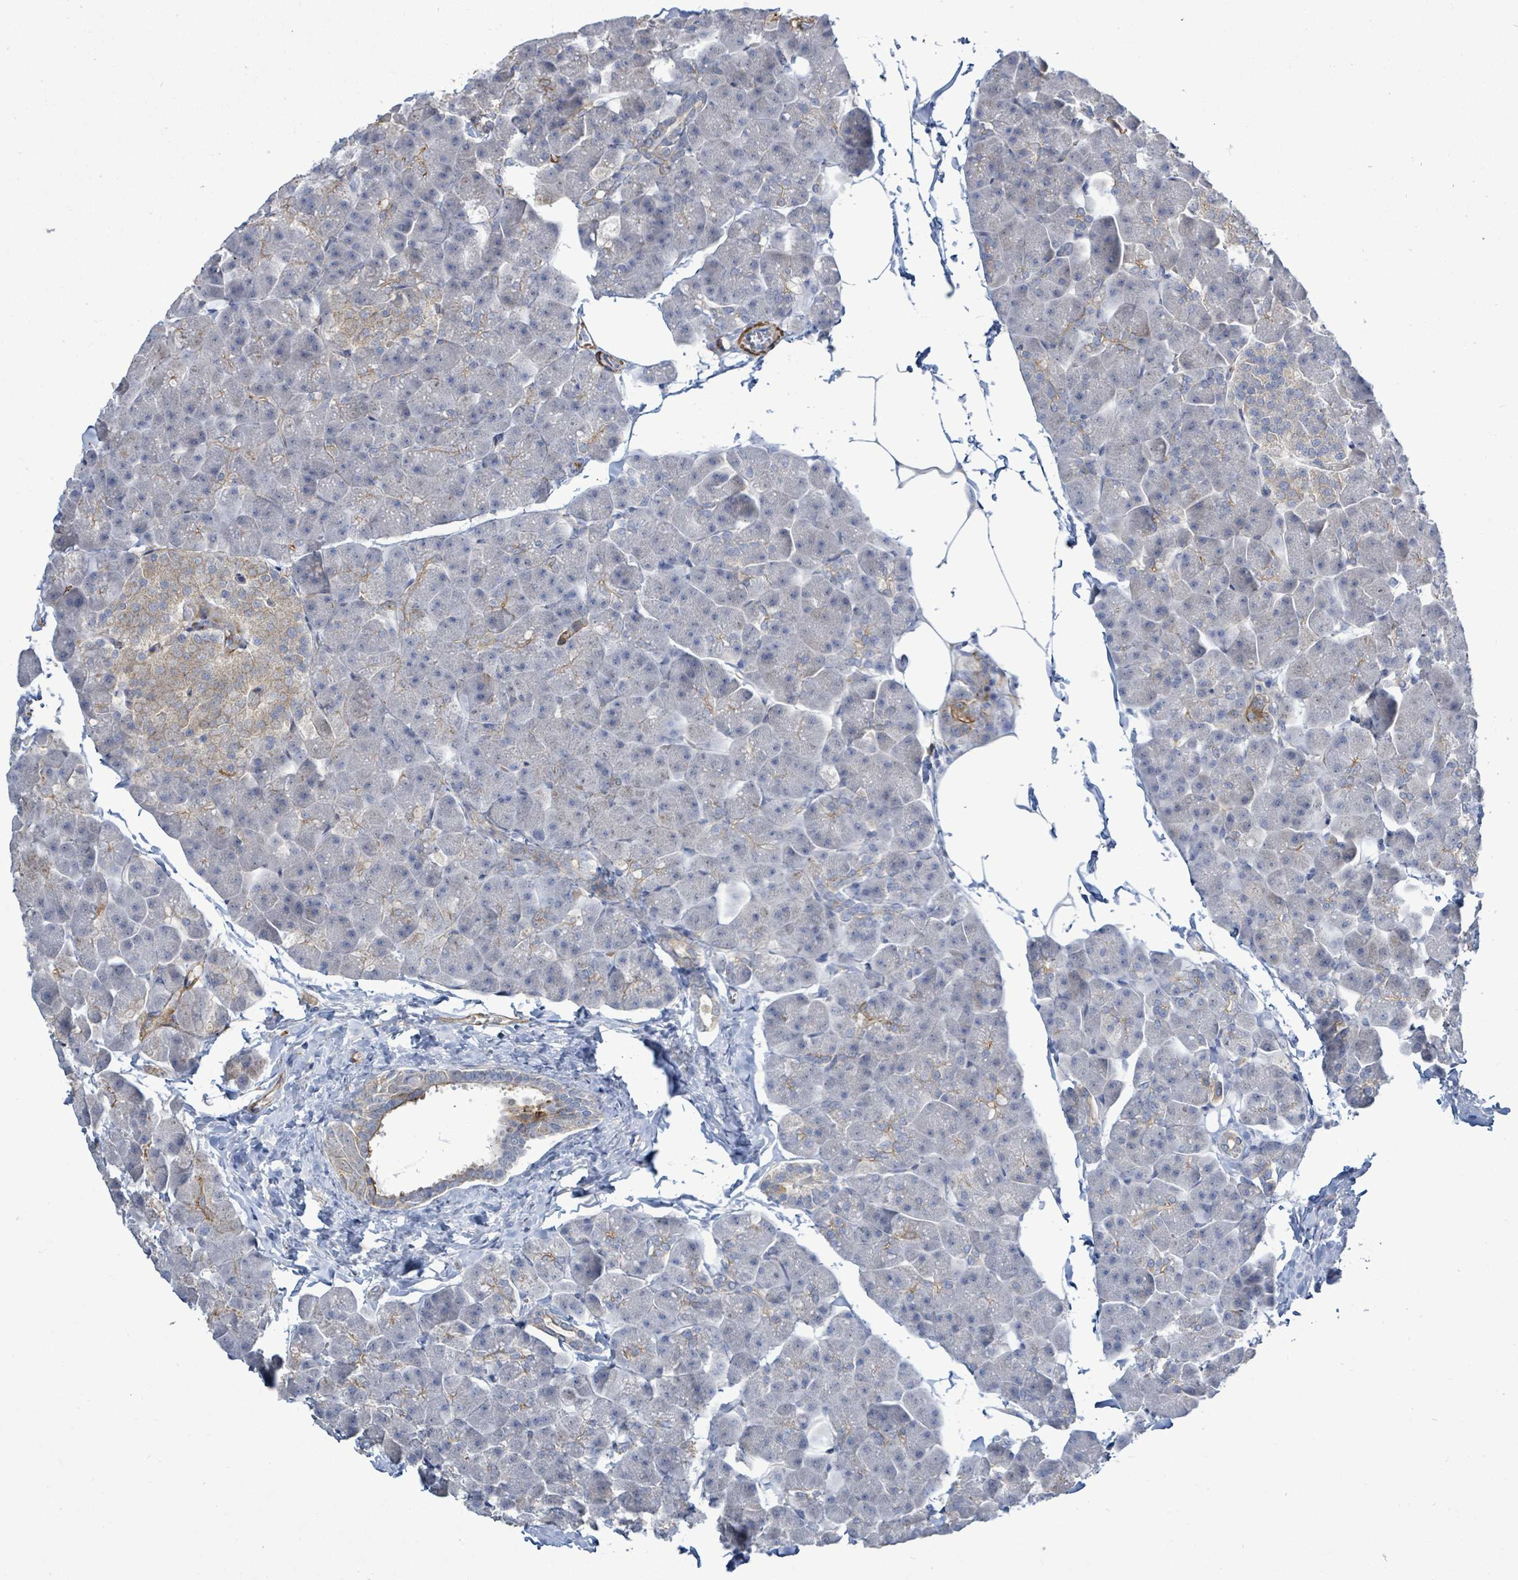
{"staining": {"intensity": "weak", "quantity": "<25%", "location": "cytoplasmic/membranous"}, "tissue": "pancreas", "cell_type": "Exocrine glandular cells", "image_type": "normal", "snomed": [{"axis": "morphology", "description": "Normal tissue, NOS"}, {"axis": "topography", "description": "Pancreas"}], "caption": "This micrograph is of benign pancreas stained with immunohistochemistry (IHC) to label a protein in brown with the nuclei are counter-stained blue. There is no staining in exocrine glandular cells.", "gene": "DMRTC1B", "patient": {"sex": "male", "age": 35}}